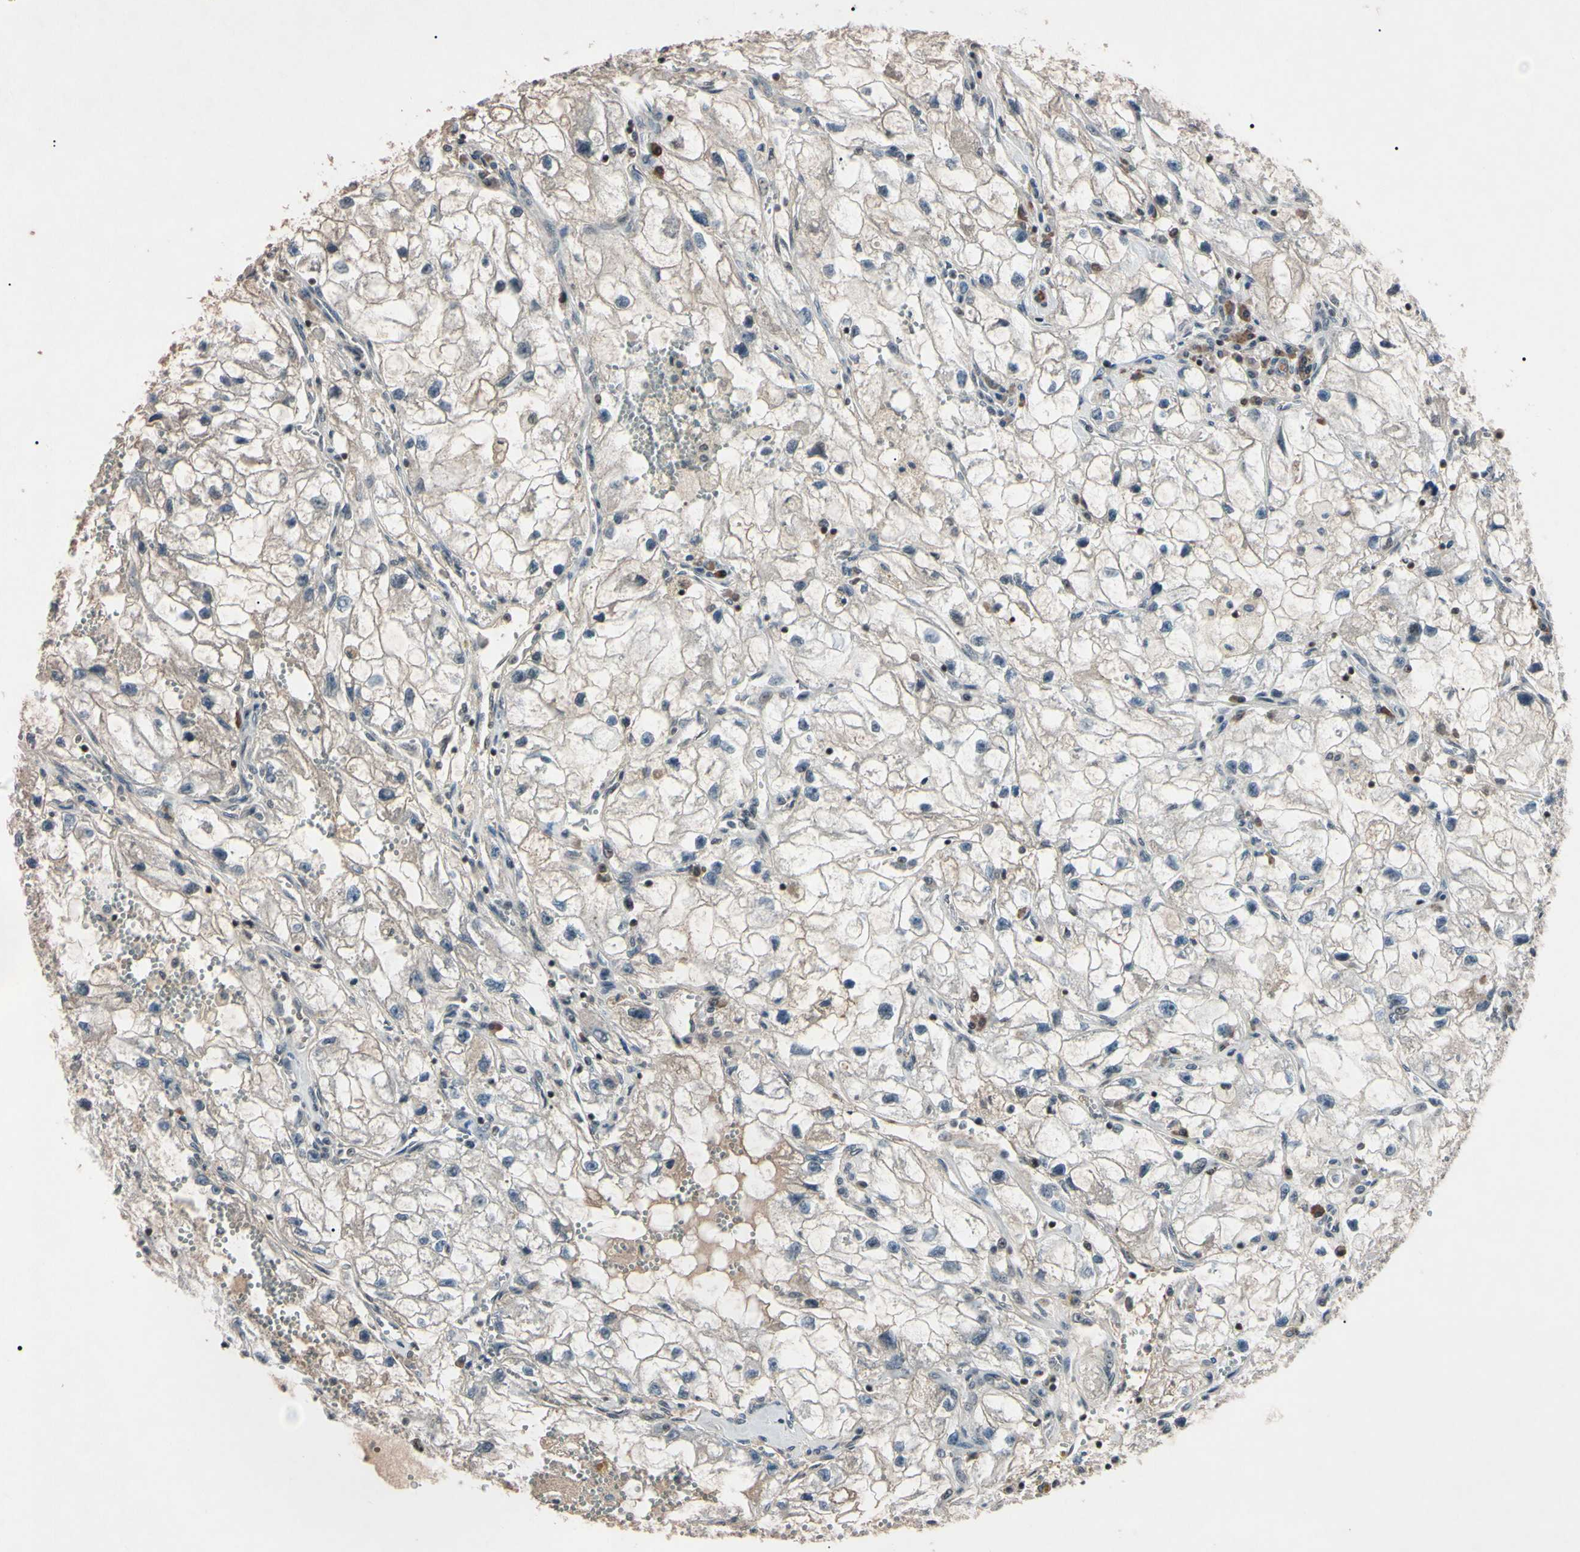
{"staining": {"intensity": "negative", "quantity": "none", "location": "none"}, "tissue": "renal cancer", "cell_type": "Tumor cells", "image_type": "cancer", "snomed": [{"axis": "morphology", "description": "Adenocarcinoma, NOS"}, {"axis": "topography", "description": "Kidney"}], "caption": "There is no significant expression in tumor cells of adenocarcinoma (renal).", "gene": "YY1", "patient": {"sex": "female", "age": 70}}